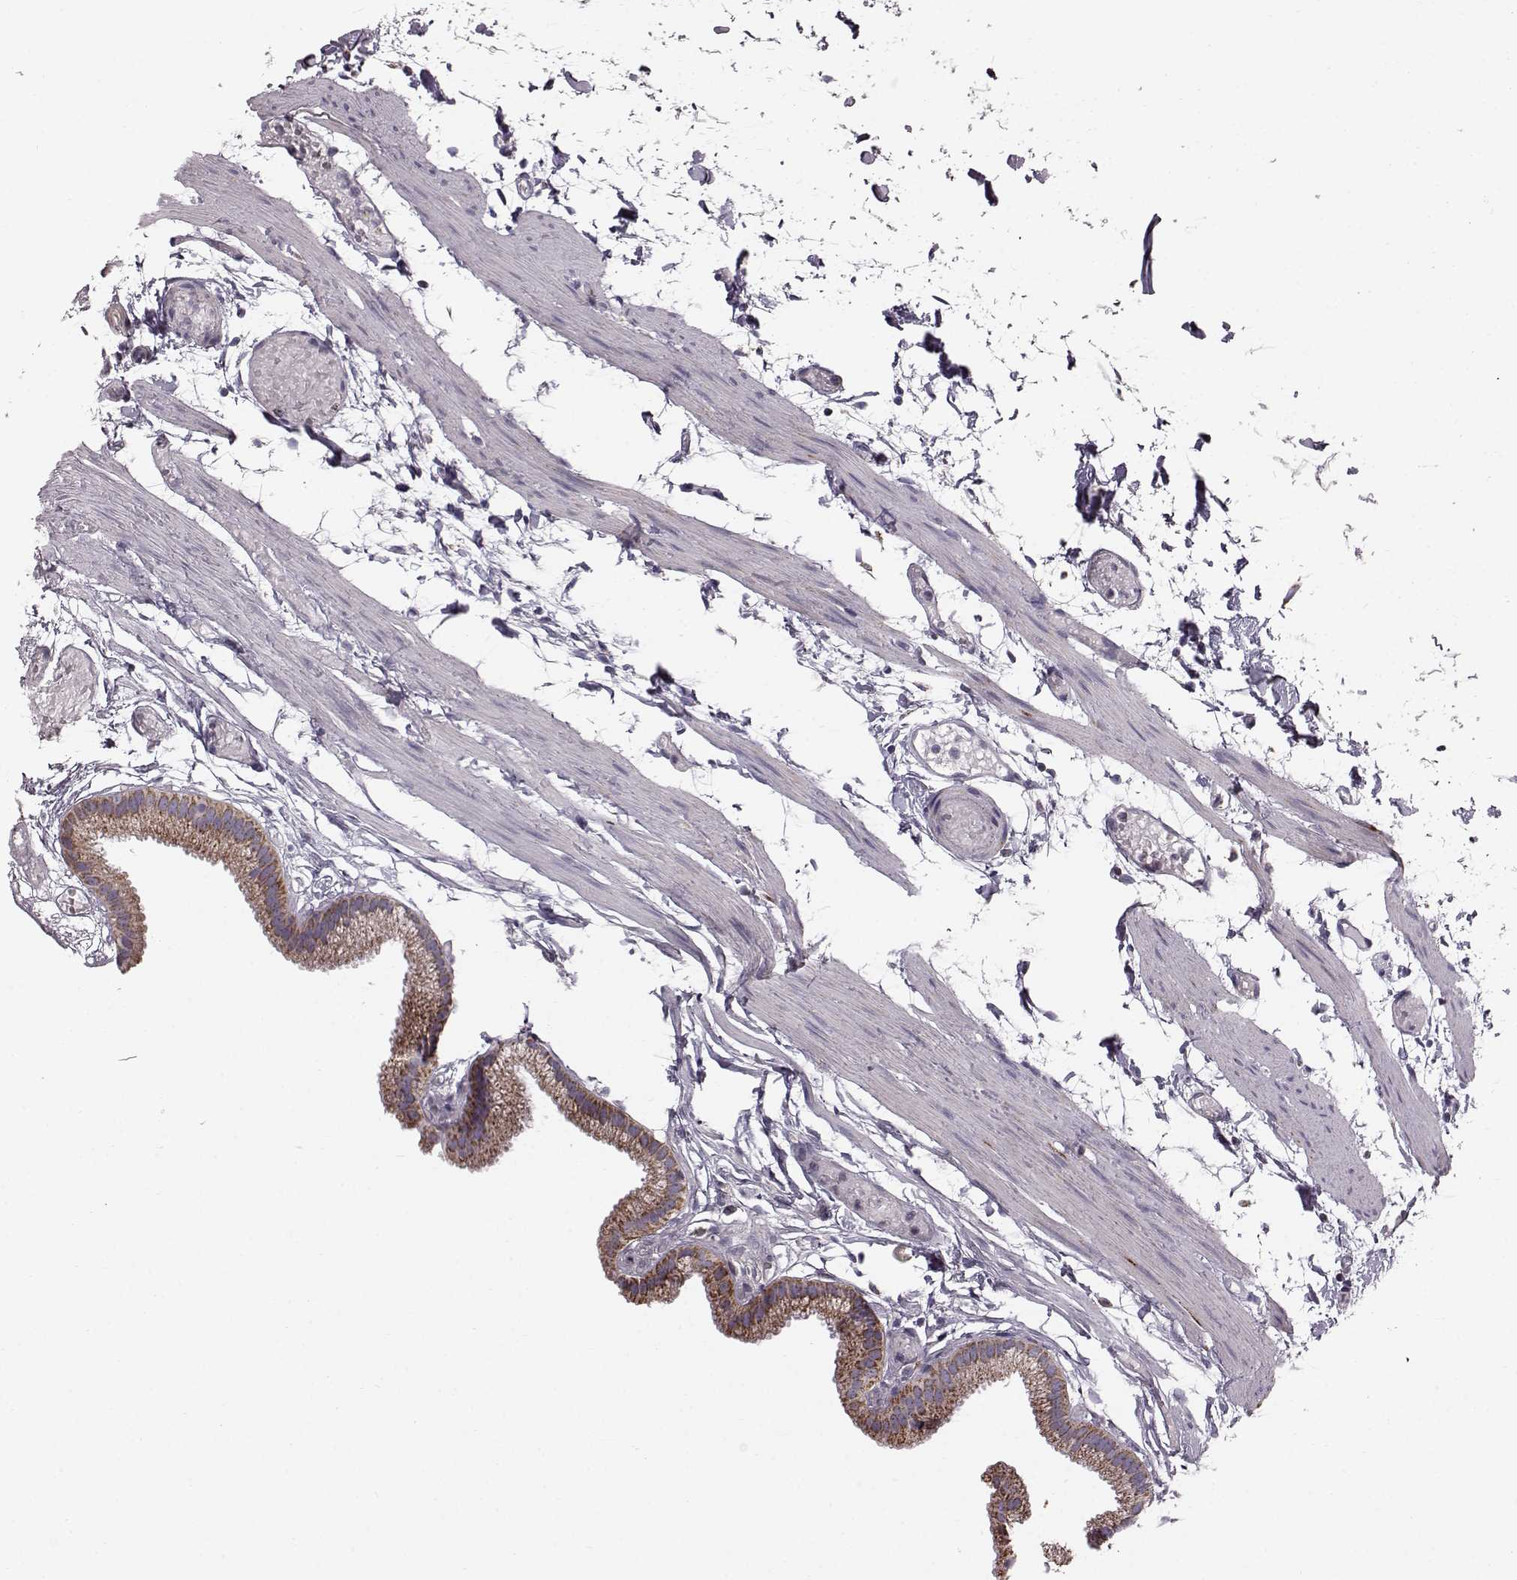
{"staining": {"intensity": "moderate", "quantity": "25%-75%", "location": "cytoplasmic/membranous"}, "tissue": "gallbladder", "cell_type": "Glandular cells", "image_type": "normal", "snomed": [{"axis": "morphology", "description": "Normal tissue, NOS"}, {"axis": "topography", "description": "Gallbladder"}], "caption": "IHC photomicrograph of benign human gallbladder stained for a protein (brown), which reveals medium levels of moderate cytoplasmic/membranous expression in about 25%-75% of glandular cells.", "gene": "FAM8A1", "patient": {"sex": "female", "age": 45}}